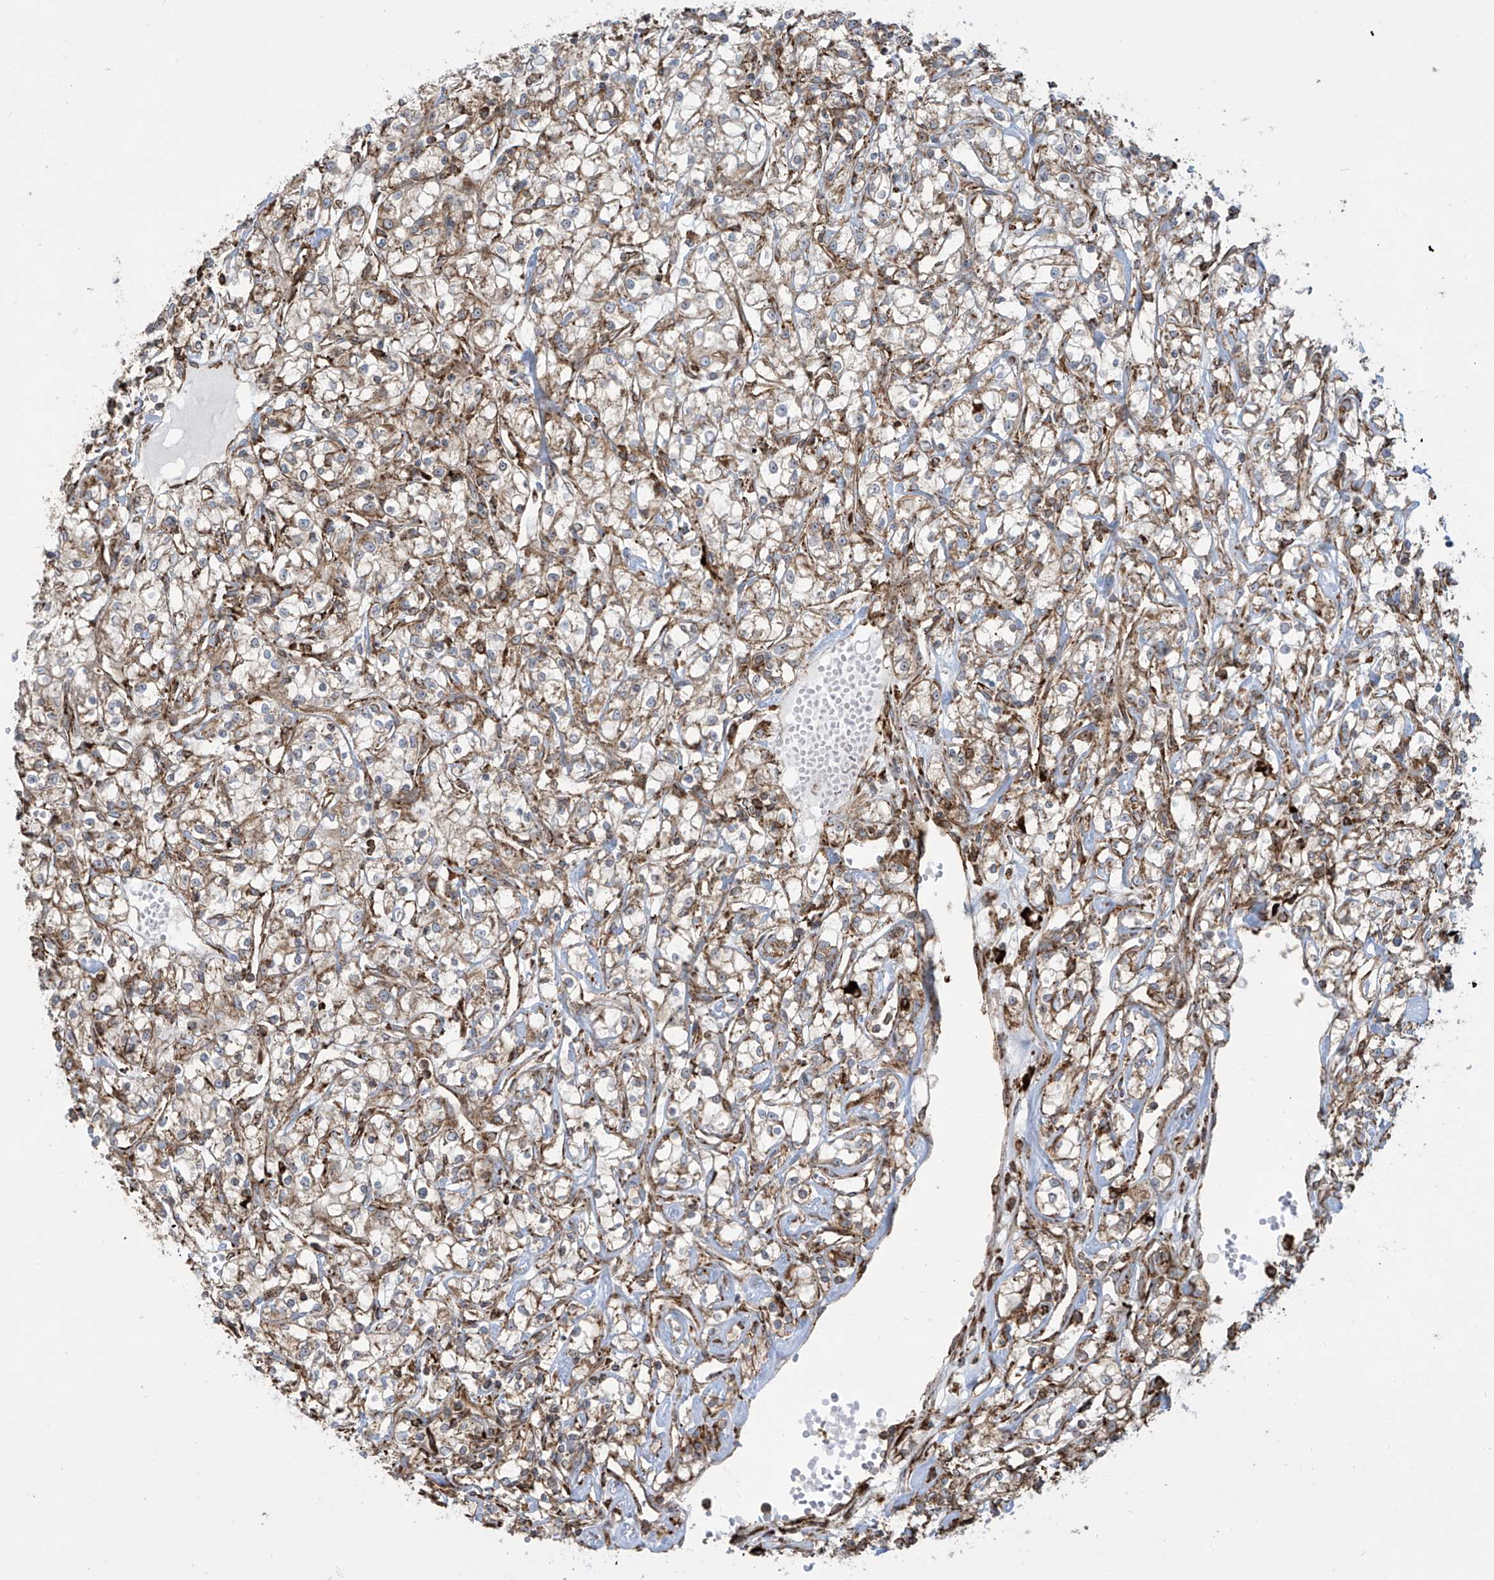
{"staining": {"intensity": "weak", "quantity": ">75%", "location": "cytoplasmic/membranous"}, "tissue": "renal cancer", "cell_type": "Tumor cells", "image_type": "cancer", "snomed": [{"axis": "morphology", "description": "Adenocarcinoma, NOS"}, {"axis": "topography", "description": "Kidney"}], "caption": "Protein analysis of renal cancer (adenocarcinoma) tissue demonstrates weak cytoplasmic/membranous expression in about >75% of tumor cells.", "gene": "MX1", "patient": {"sex": "female", "age": 59}}